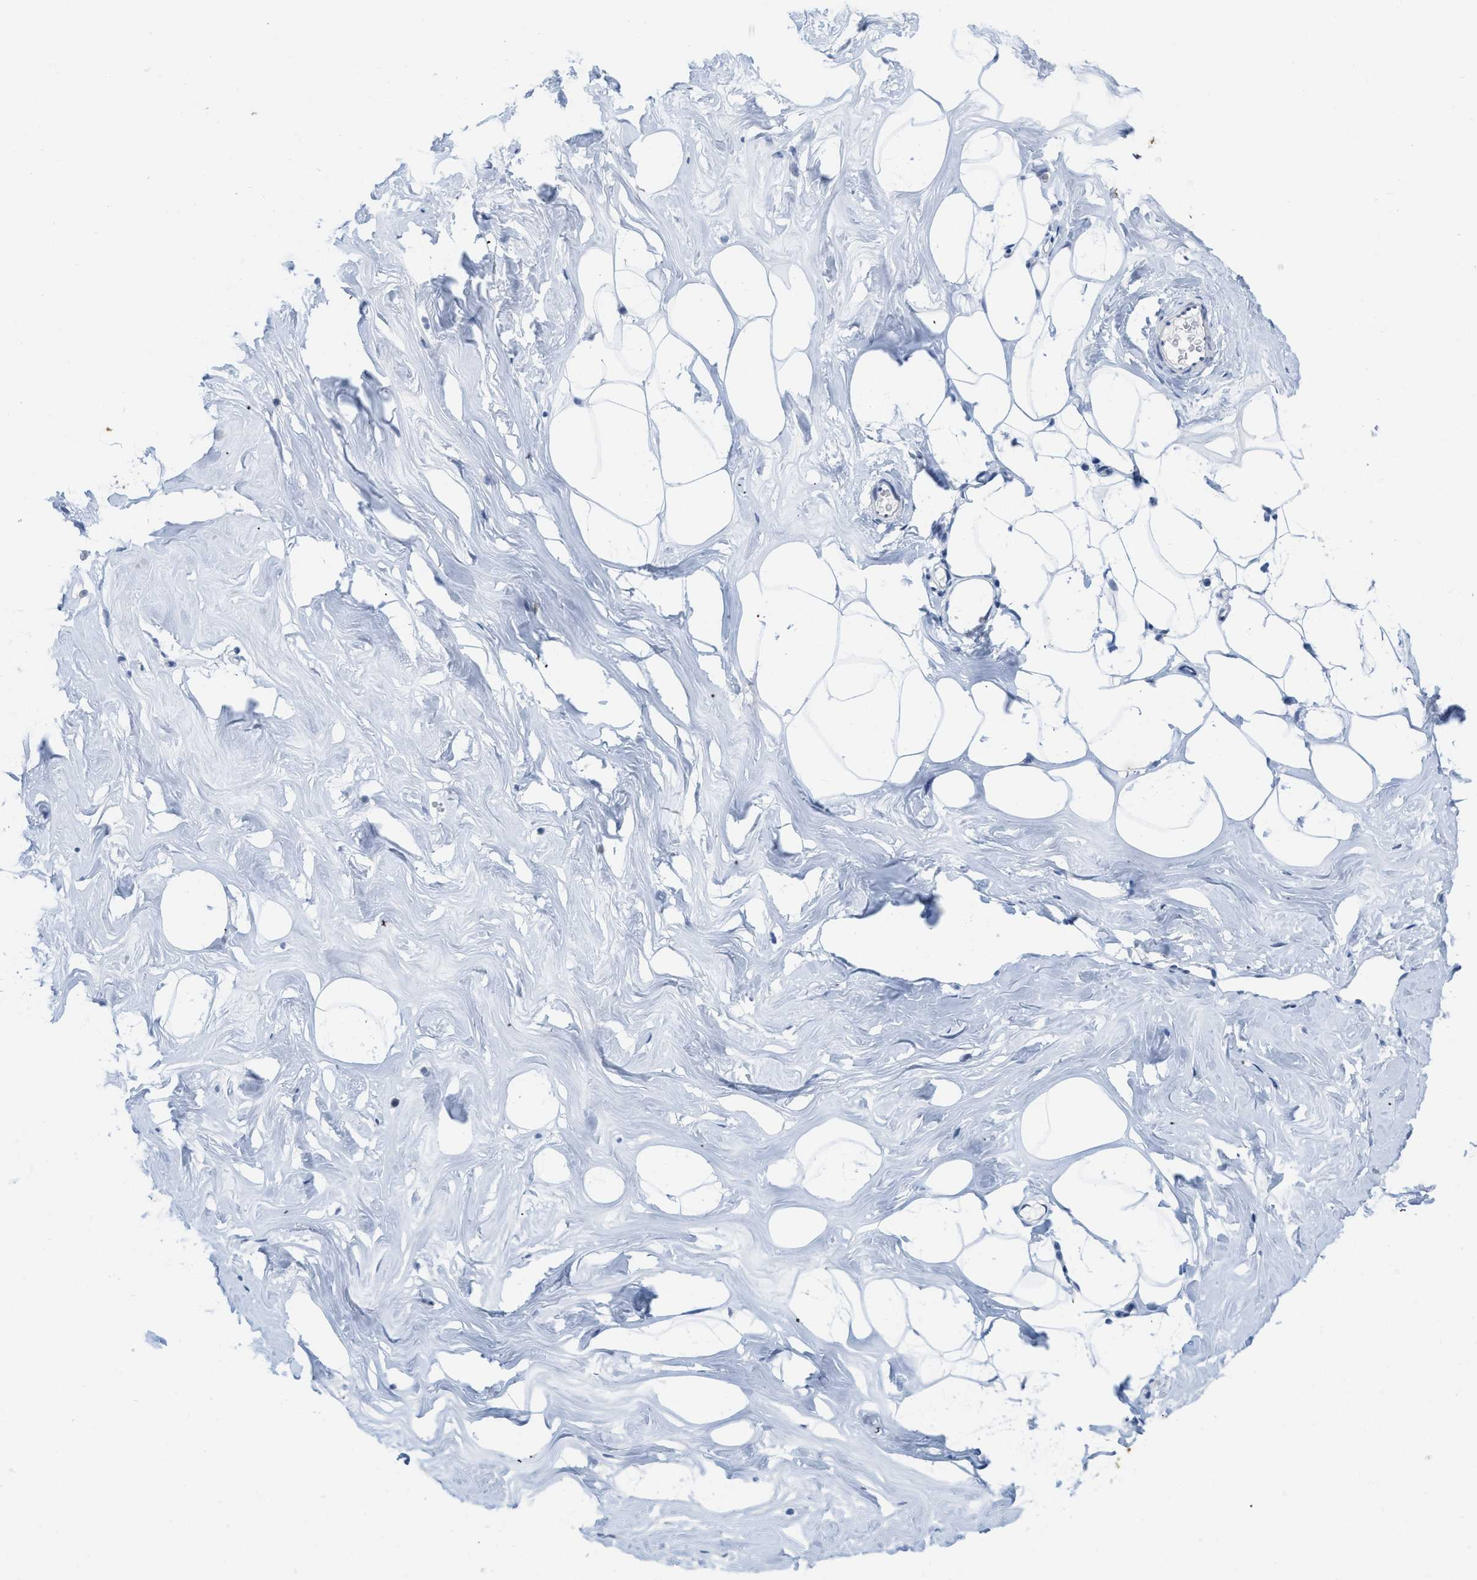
{"staining": {"intensity": "negative", "quantity": "none", "location": "none"}, "tissue": "adipose tissue", "cell_type": "Adipocytes", "image_type": "normal", "snomed": [{"axis": "morphology", "description": "Normal tissue, NOS"}, {"axis": "morphology", "description": "Fibrosis, NOS"}, {"axis": "topography", "description": "Breast"}, {"axis": "topography", "description": "Adipose tissue"}], "caption": "The histopathology image shows no staining of adipocytes in unremarkable adipose tissue.", "gene": "CRYM", "patient": {"sex": "female", "age": 39}}